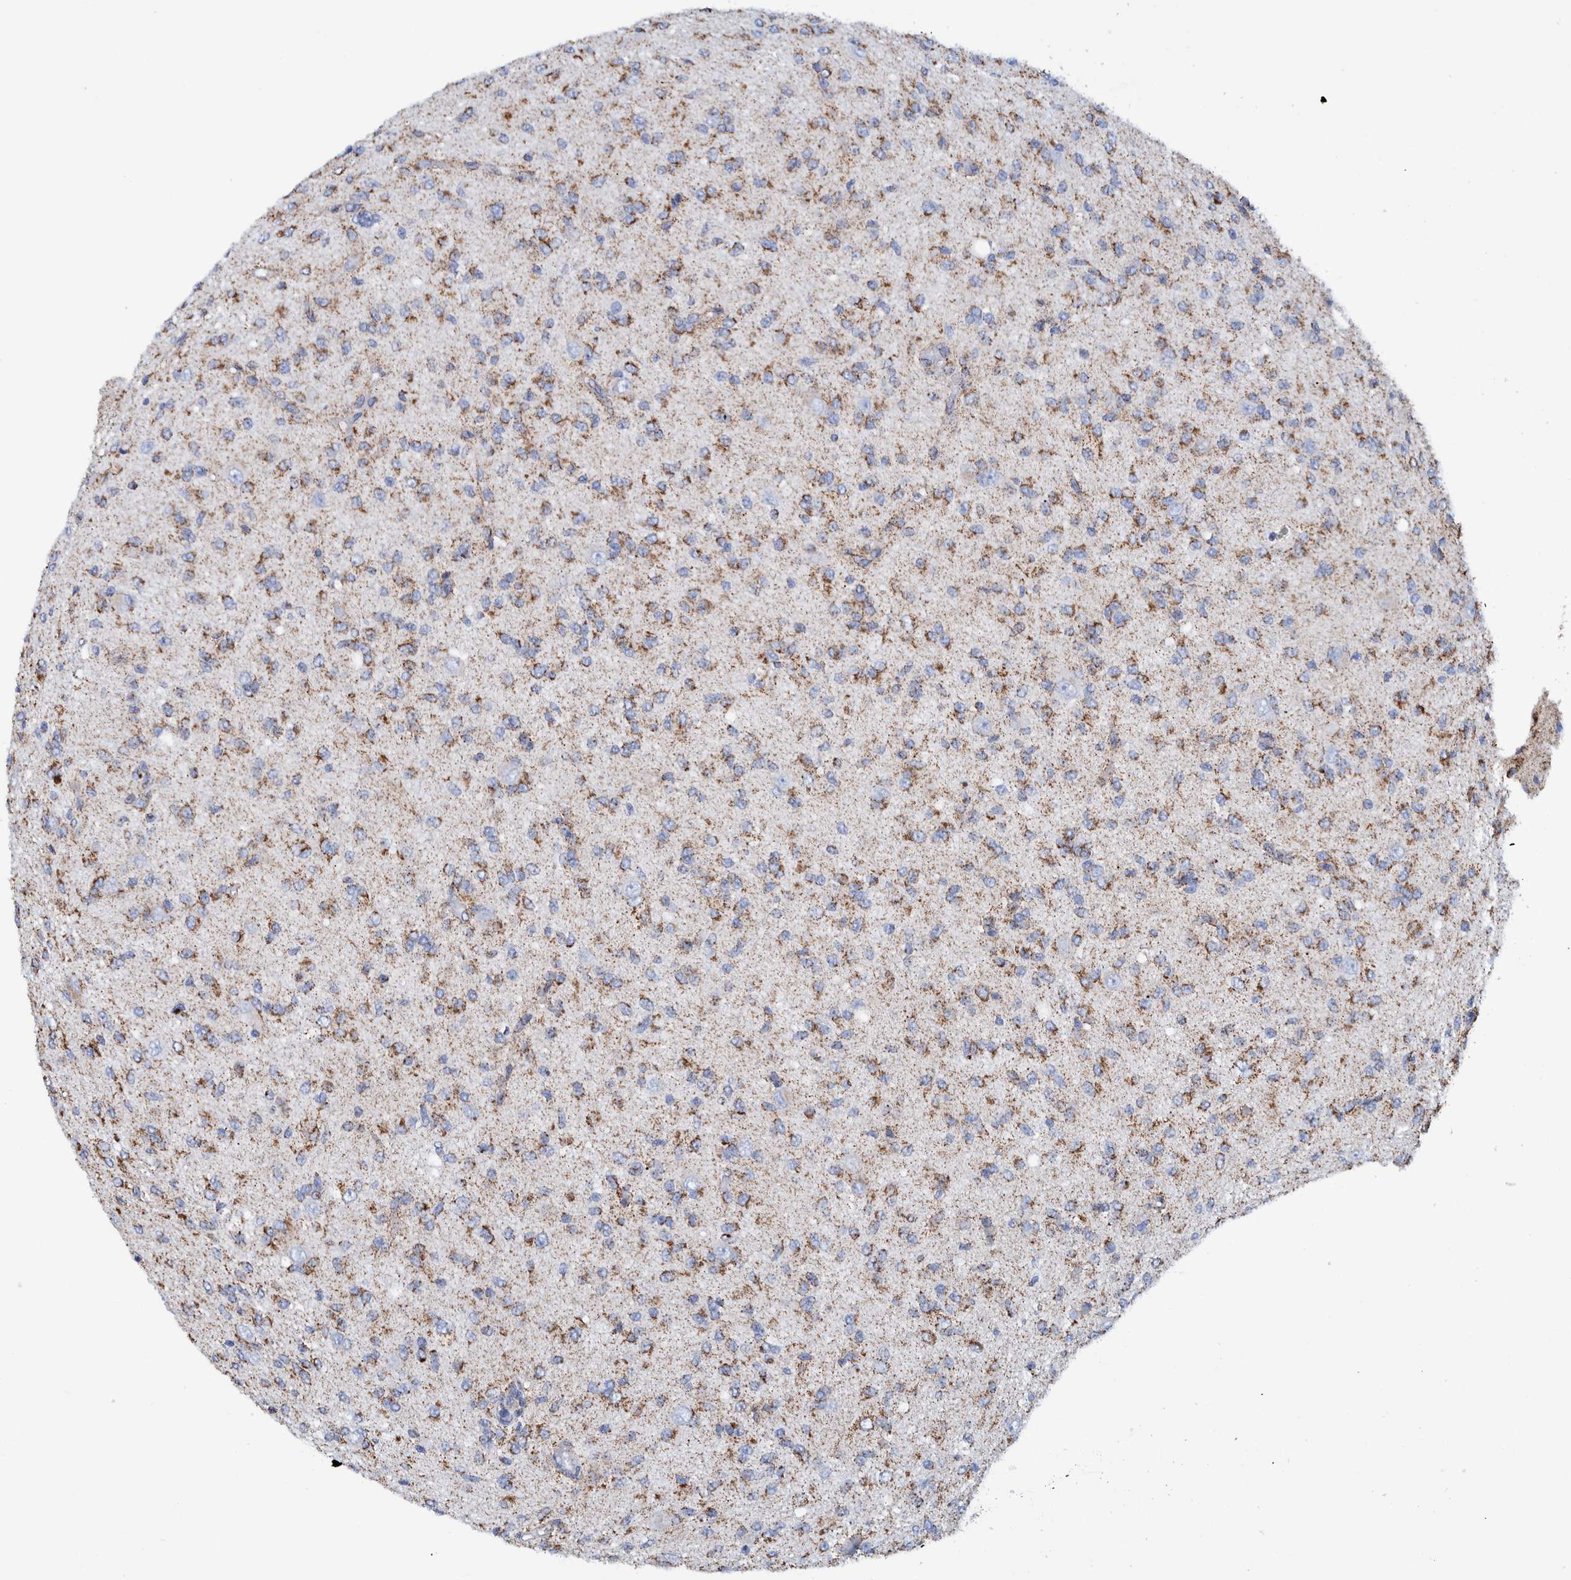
{"staining": {"intensity": "moderate", "quantity": ">75%", "location": "cytoplasmic/membranous"}, "tissue": "glioma", "cell_type": "Tumor cells", "image_type": "cancer", "snomed": [{"axis": "morphology", "description": "Glioma, malignant, High grade"}, {"axis": "topography", "description": "Brain"}], "caption": "Malignant high-grade glioma tissue exhibits moderate cytoplasmic/membranous staining in approximately >75% of tumor cells, visualized by immunohistochemistry.", "gene": "DECR1", "patient": {"sex": "female", "age": 59}}